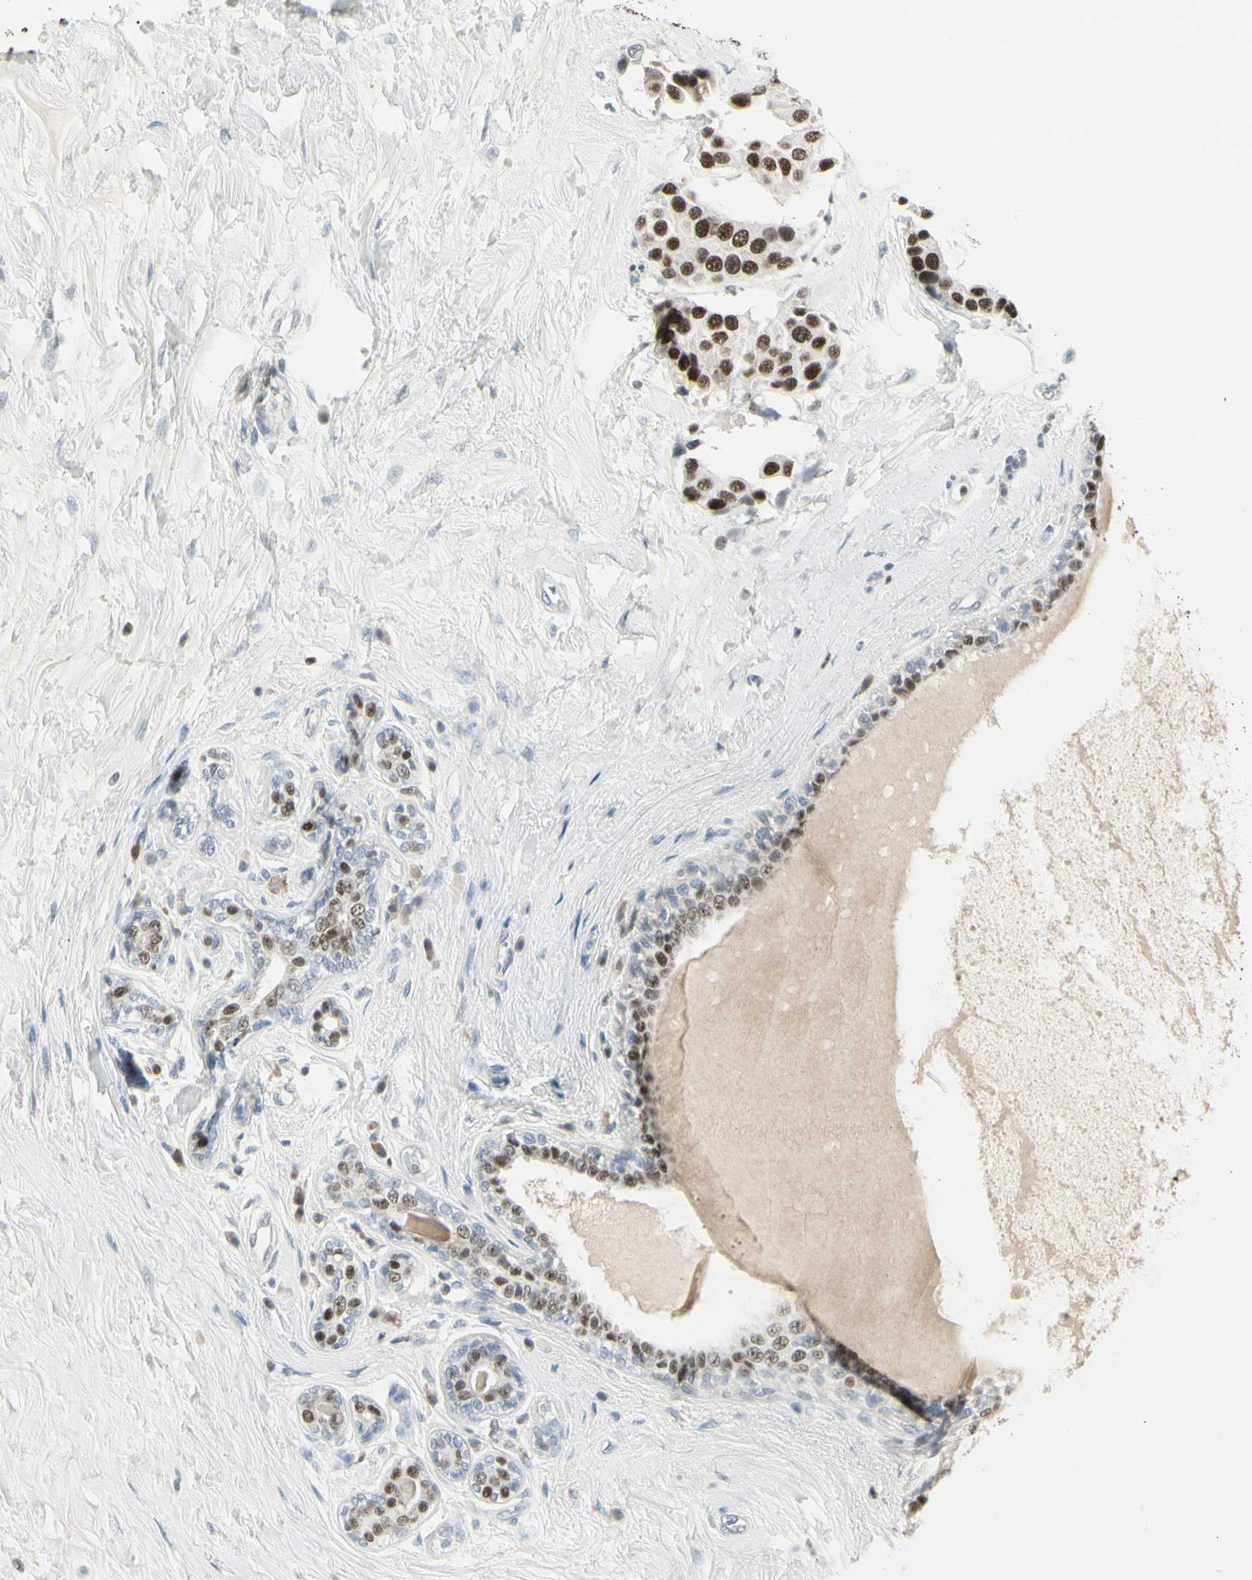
{"staining": {"intensity": "strong", "quantity": ">75%", "location": "nuclear"}, "tissue": "breast cancer", "cell_type": "Tumor cells", "image_type": "cancer", "snomed": [{"axis": "morphology", "description": "Normal tissue, NOS"}, {"axis": "morphology", "description": "Duct carcinoma"}, {"axis": "topography", "description": "Breast"}], "caption": "Protein staining of intraductal carcinoma (breast) tissue shows strong nuclear positivity in approximately >75% of tumor cells. (IHC, brightfield microscopy, high magnification).", "gene": "ZBTB7B", "patient": {"sex": "female", "age": 39}}